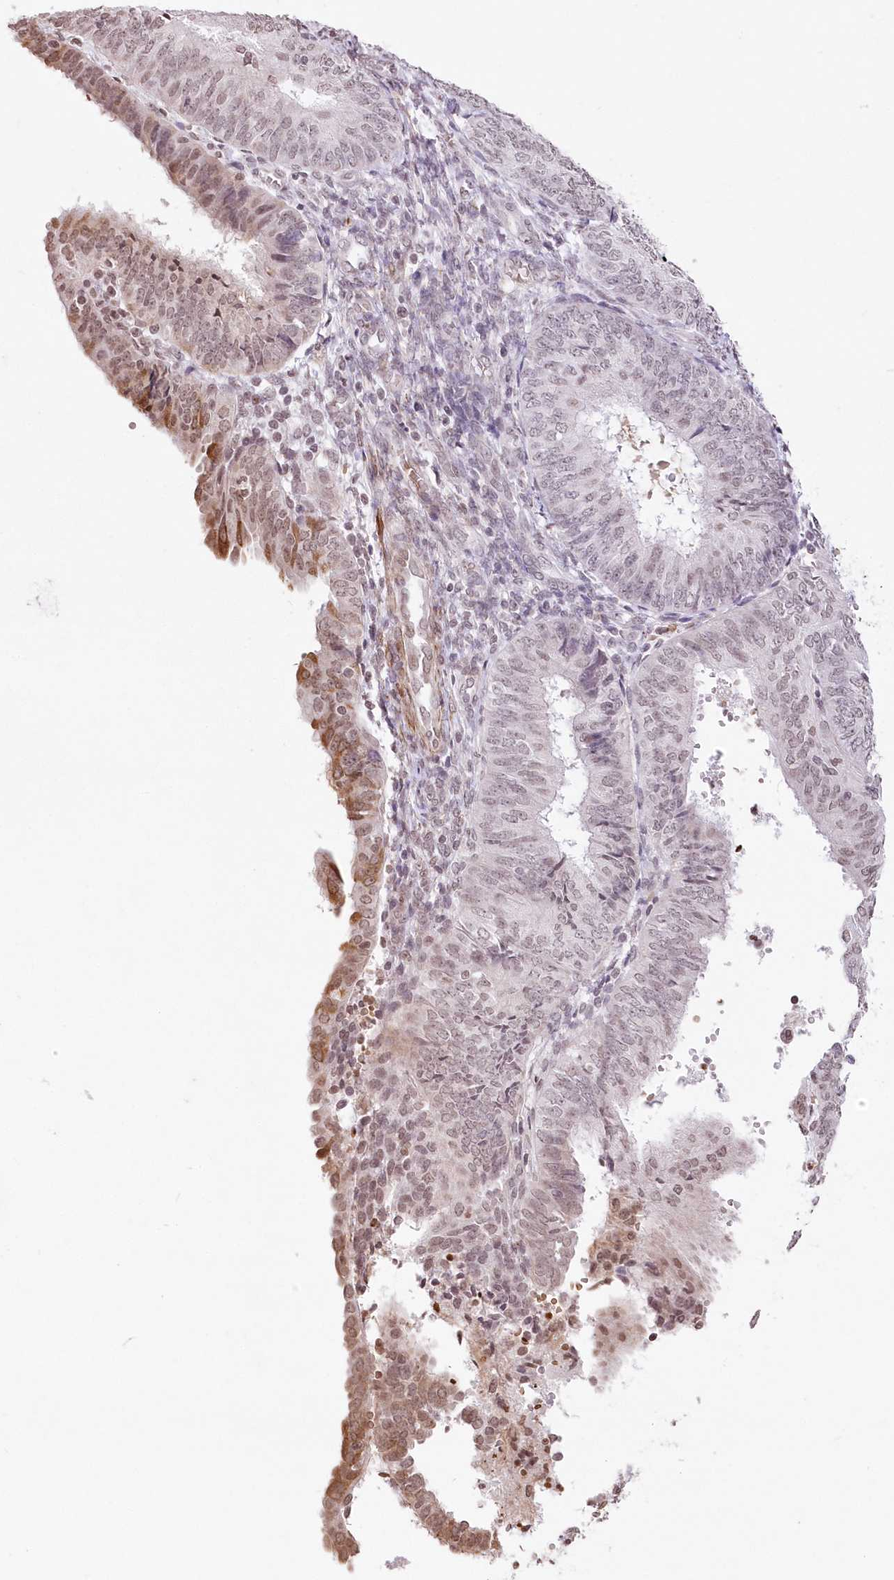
{"staining": {"intensity": "moderate", "quantity": "<25%", "location": "cytoplasmic/membranous"}, "tissue": "endometrial cancer", "cell_type": "Tumor cells", "image_type": "cancer", "snomed": [{"axis": "morphology", "description": "Adenocarcinoma, NOS"}, {"axis": "topography", "description": "Endometrium"}], "caption": "Immunohistochemical staining of endometrial cancer demonstrates moderate cytoplasmic/membranous protein positivity in approximately <25% of tumor cells.", "gene": "RBM27", "patient": {"sex": "female", "age": 58}}